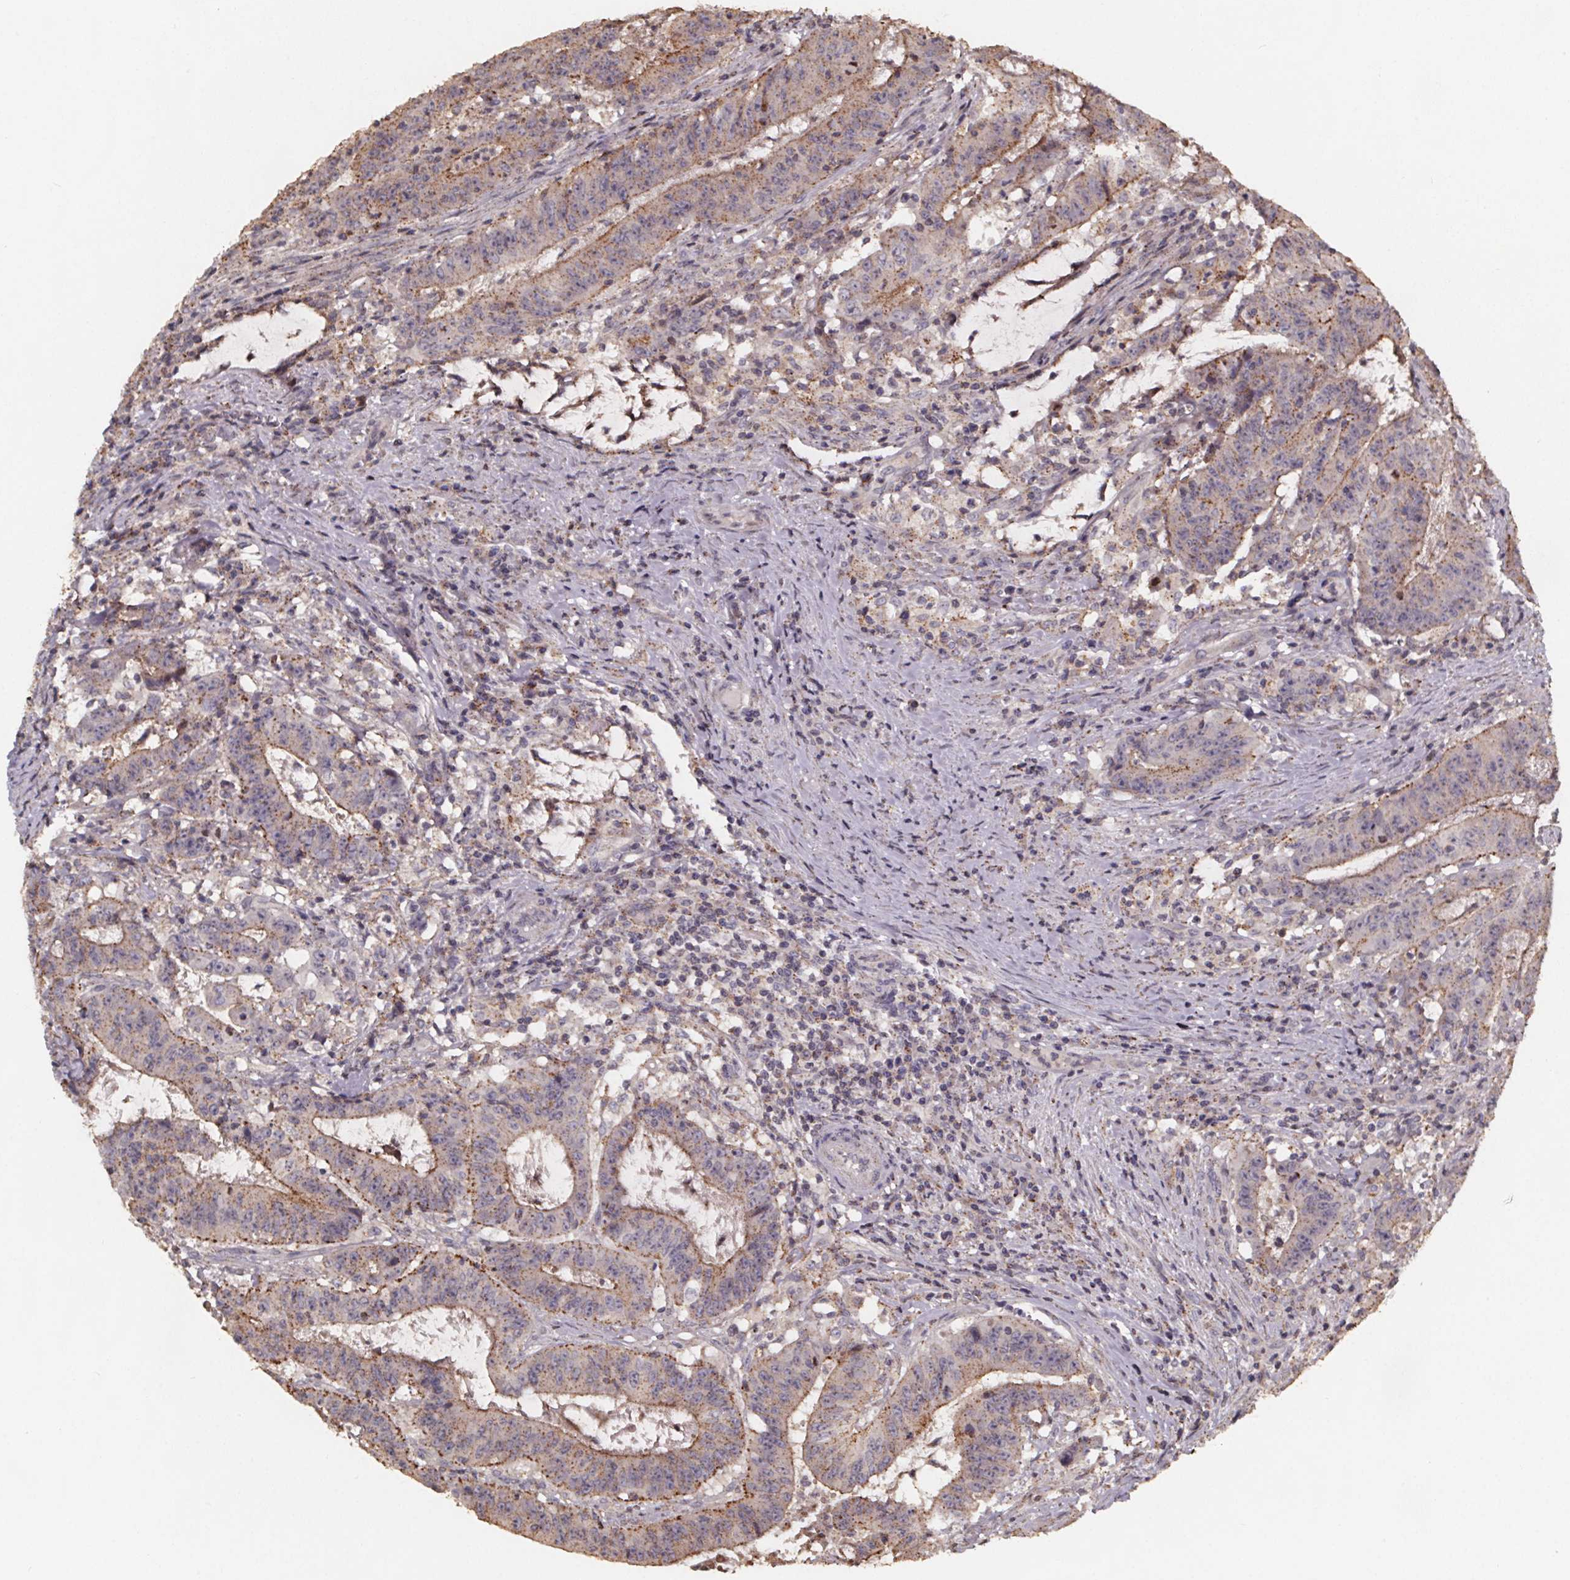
{"staining": {"intensity": "moderate", "quantity": "25%-75%", "location": "cytoplasmic/membranous"}, "tissue": "colorectal cancer", "cell_type": "Tumor cells", "image_type": "cancer", "snomed": [{"axis": "morphology", "description": "Adenocarcinoma, NOS"}, {"axis": "topography", "description": "Colon"}], "caption": "Protein positivity by IHC reveals moderate cytoplasmic/membranous staining in about 25%-75% of tumor cells in colorectal cancer. (IHC, brightfield microscopy, high magnification).", "gene": "ZNF879", "patient": {"sex": "male", "age": 33}}